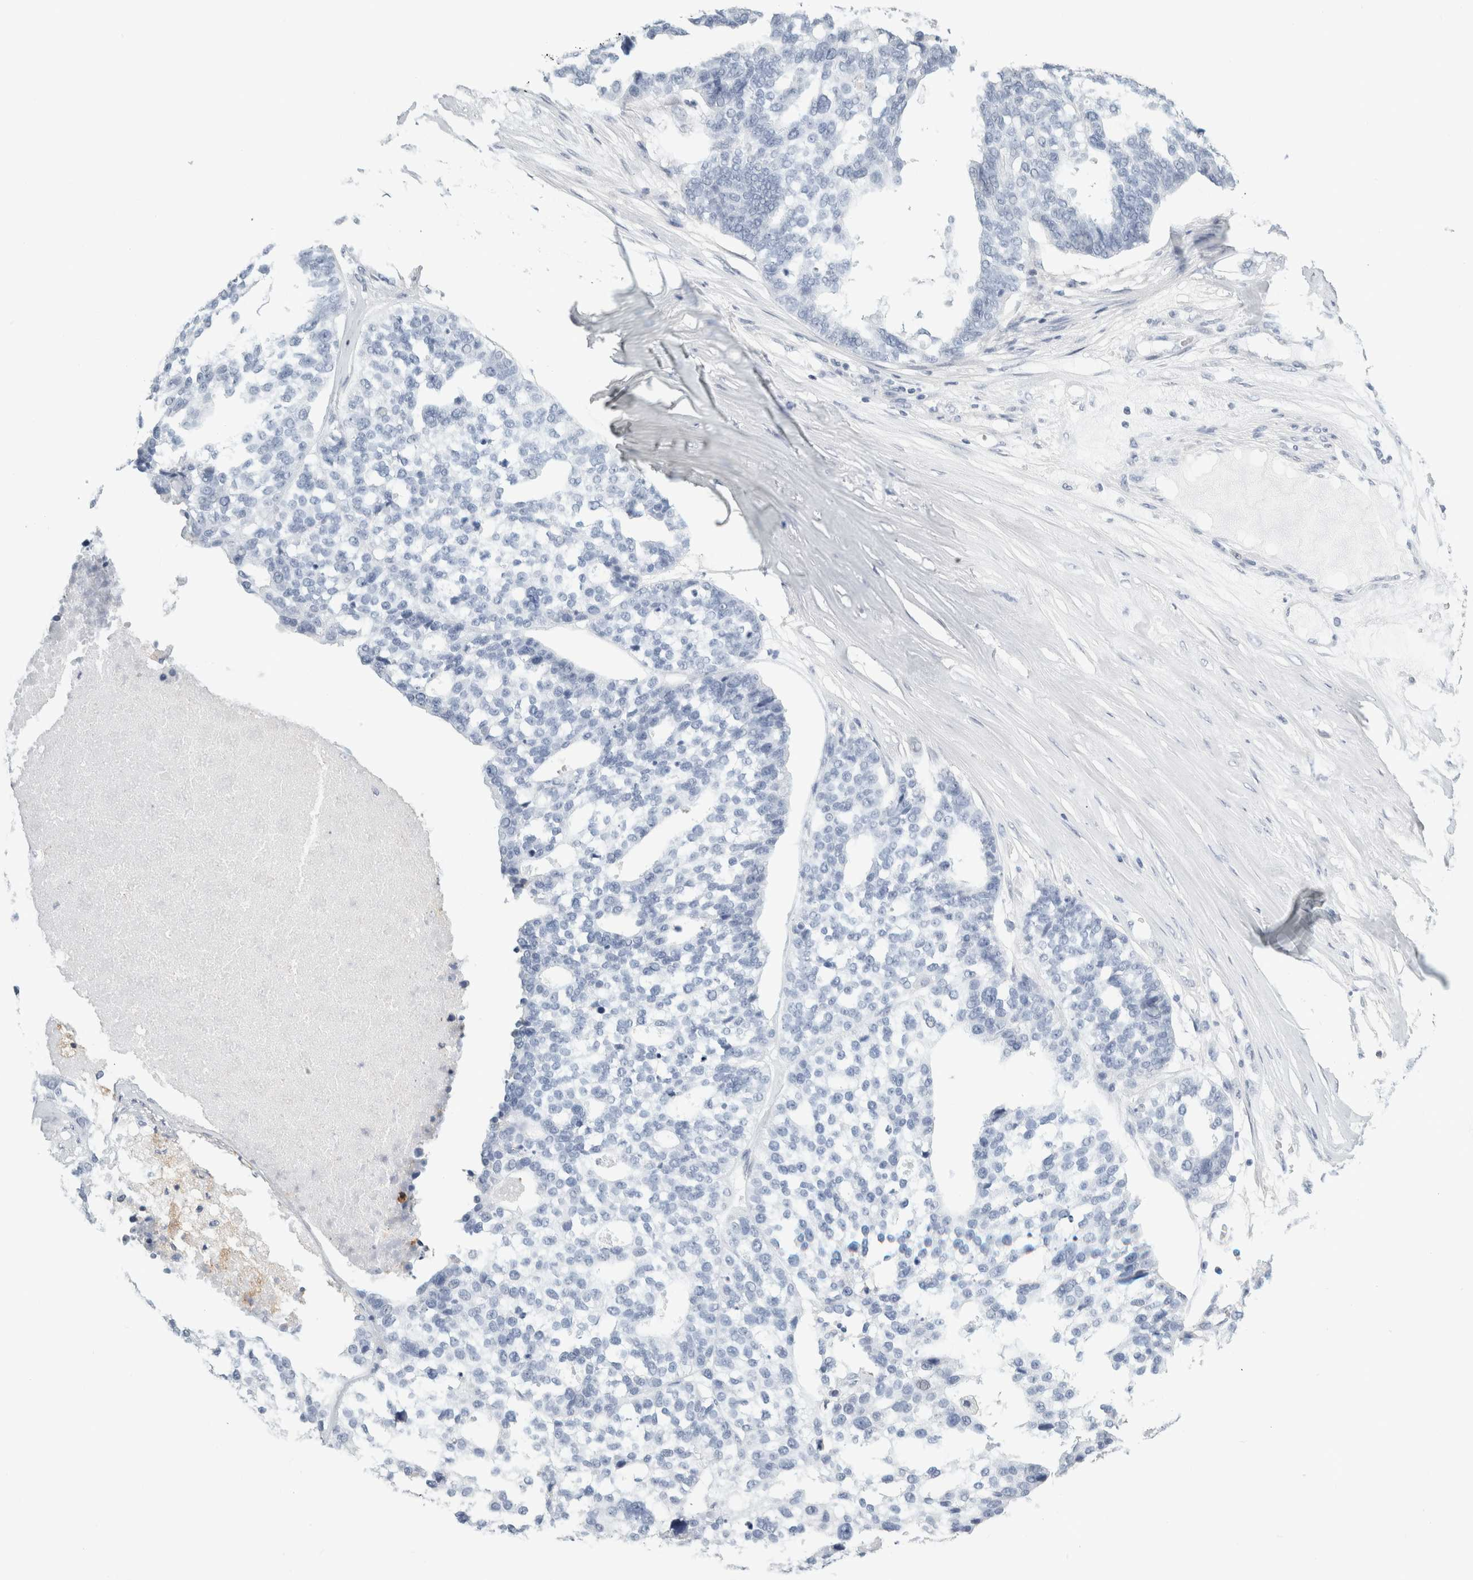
{"staining": {"intensity": "negative", "quantity": "none", "location": "none"}, "tissue": "ovarian cancer", "cell_type": "Tumor cells", "image_type": "cancer", "snomed": [{"axis": "morphology", "description": "Cystadenocarcinoma, serous, NOS"}, {"axis": "topography", "description": "Ovary"}], "caption": "Tumor cells show no significant protein expression in serous cystadenocarcinoma (ovarian).", "gene": "P2RY2", "patient": {"sex": "female", "age": 59}}